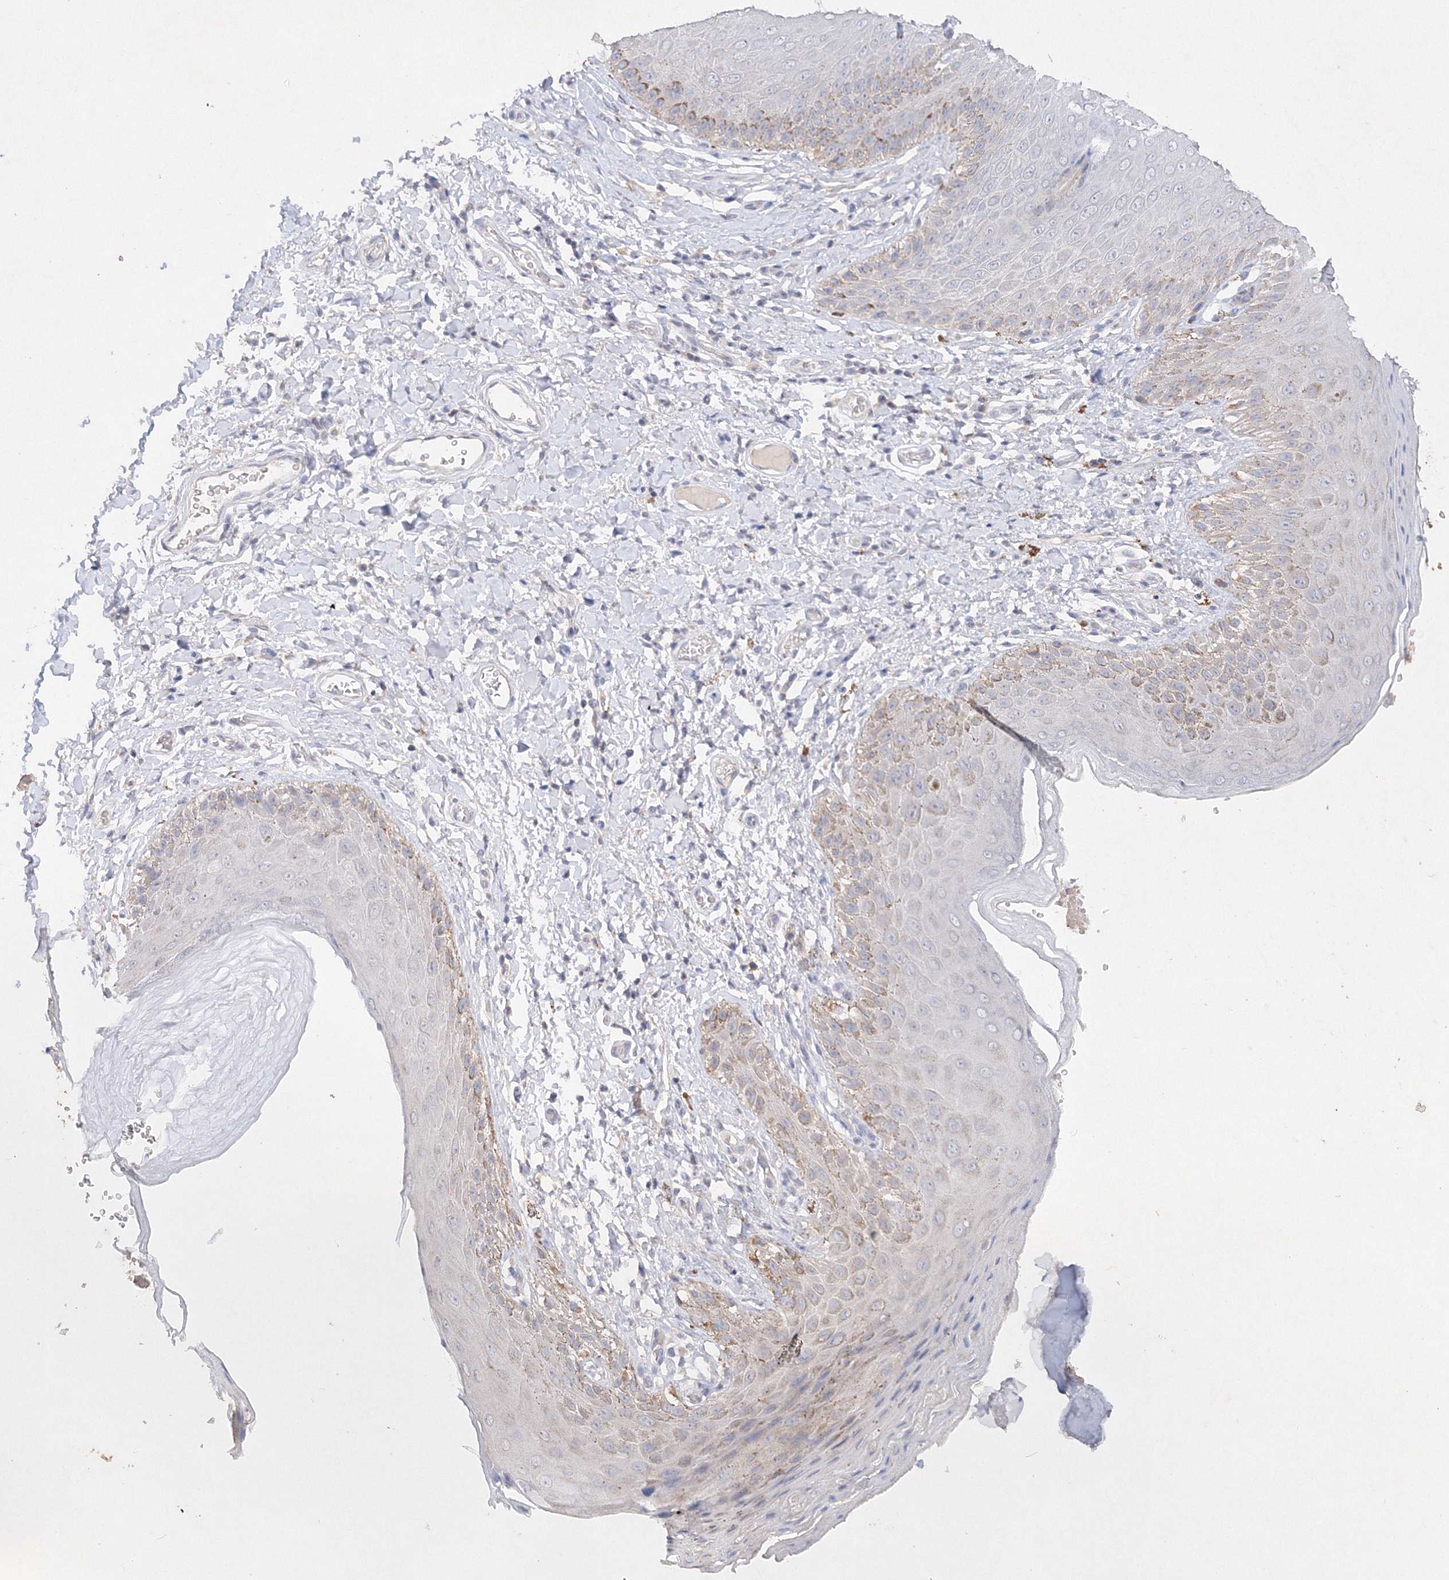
{"staining": {"intensity": "moderate", "quantity": "<25%", "location": "cytoplasmic/membranous"}, "tissue": "skin", "cell_type": "Epidermal cells", "image_type": "normal", "snomed": [{"axis": "morphology", "description": "Normal tissue, NOS"}, {"axis": "topography", "description": "Anal"}], "caption": "DAB immunohistochemical staining of unremarkable human skin displays moderate cytoplasmic/membranous protein staining in about <25% of epidermal cells.", "gene": "GLS", "patient": {"sex": "male", "age": 44}}